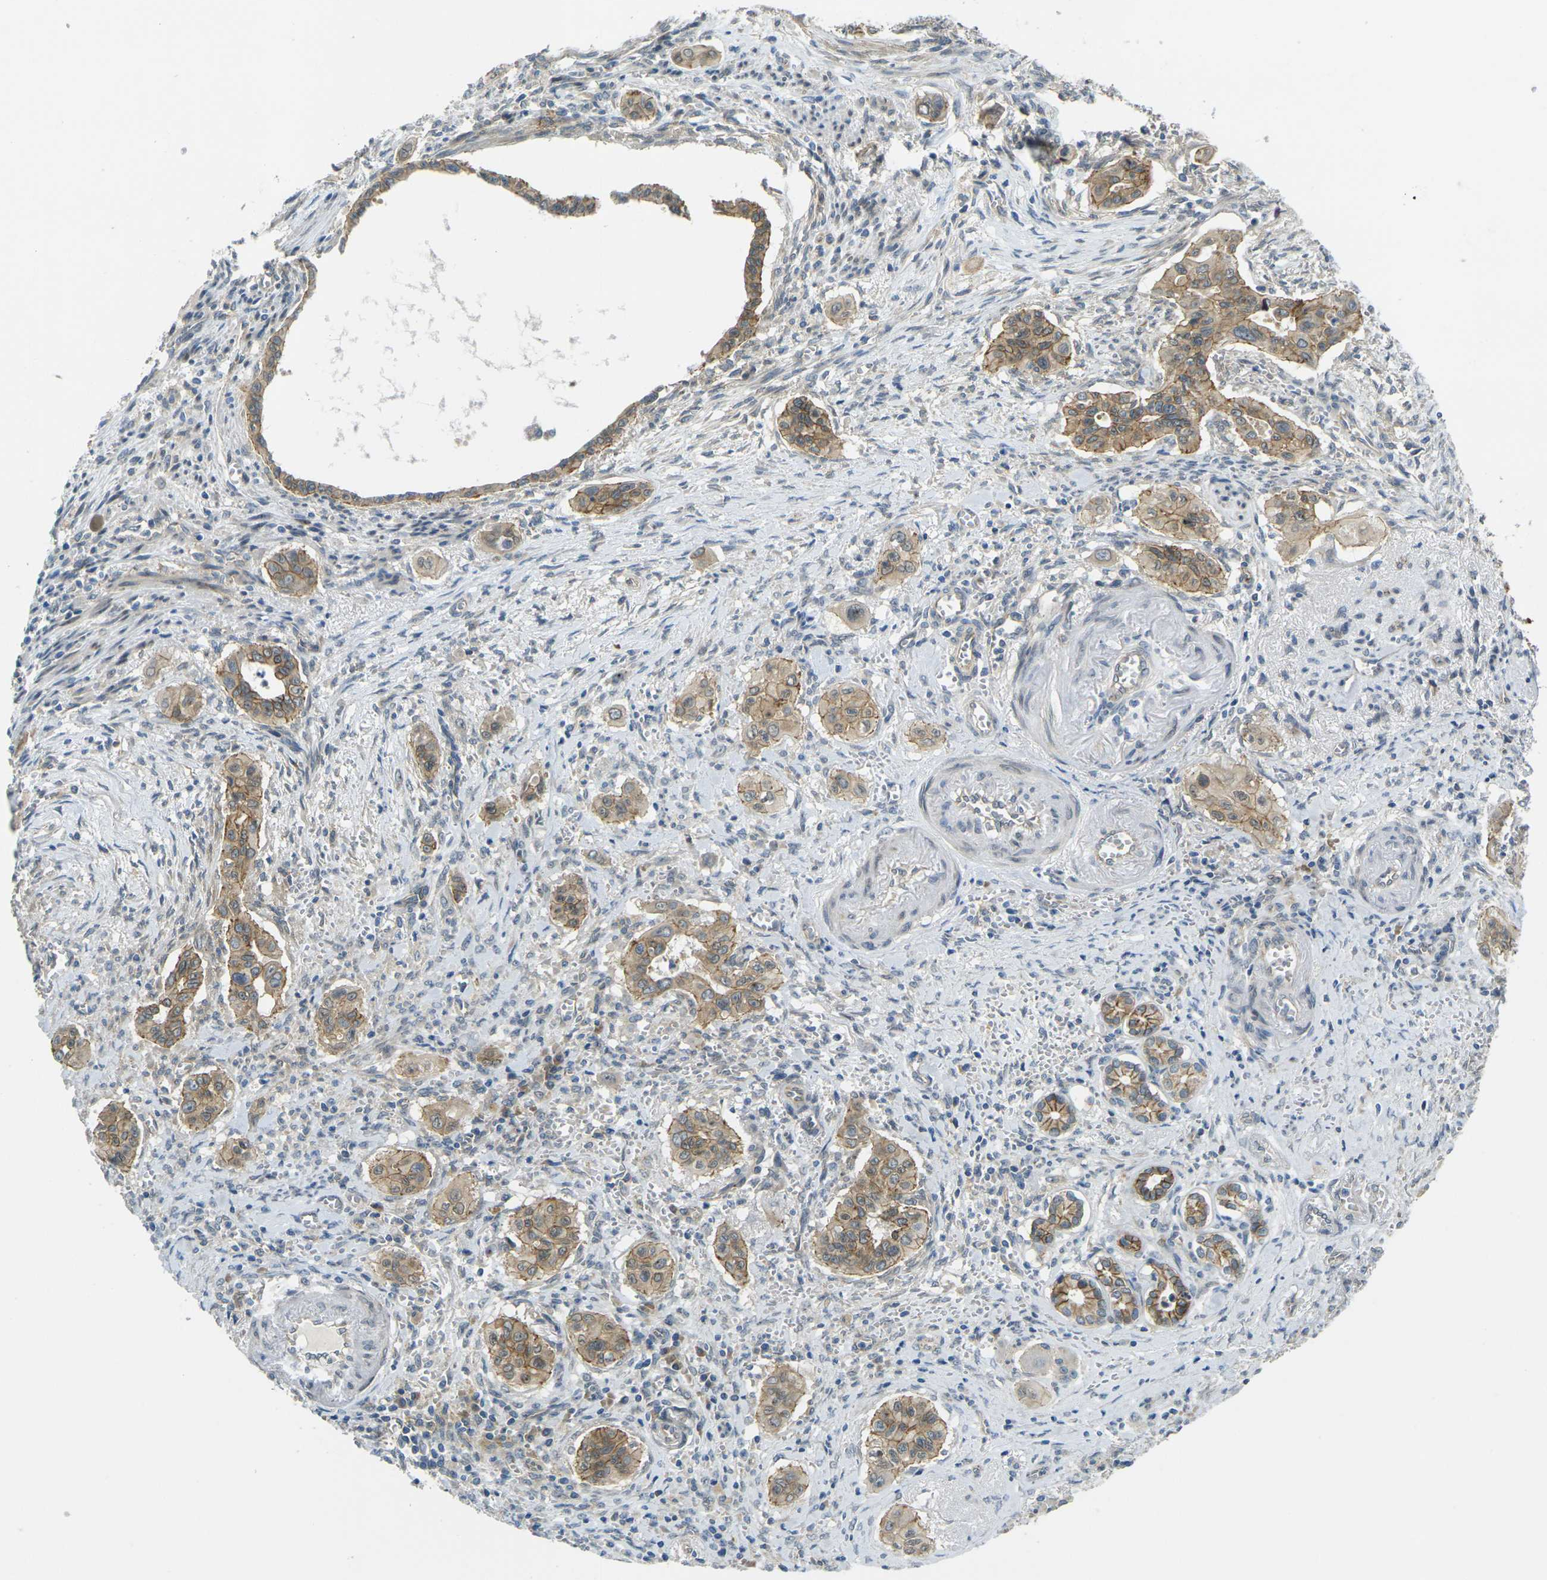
{"staining": {"intensity": "moderate", "quantity": ">75%", "location": "cytoplasmic/membranous"}, "tissue": "pancreatic cancer", "cell_type": "Tumor cells", "image_type": "cancer", "snomed": [{"axis": "morphology", "description": "Adenocarcinoma, NOS"}, {"axis": "topography", "description": "Pancreas"}], "caption": "Human pancreatic cancer stained for a protein (brown) demonstrates moderate cytoplasmic/membranous positive staining in approximately >75% of tumor cells.", "gene": "RHBDD1", "patient": {"sex": "male", "age": 77}}